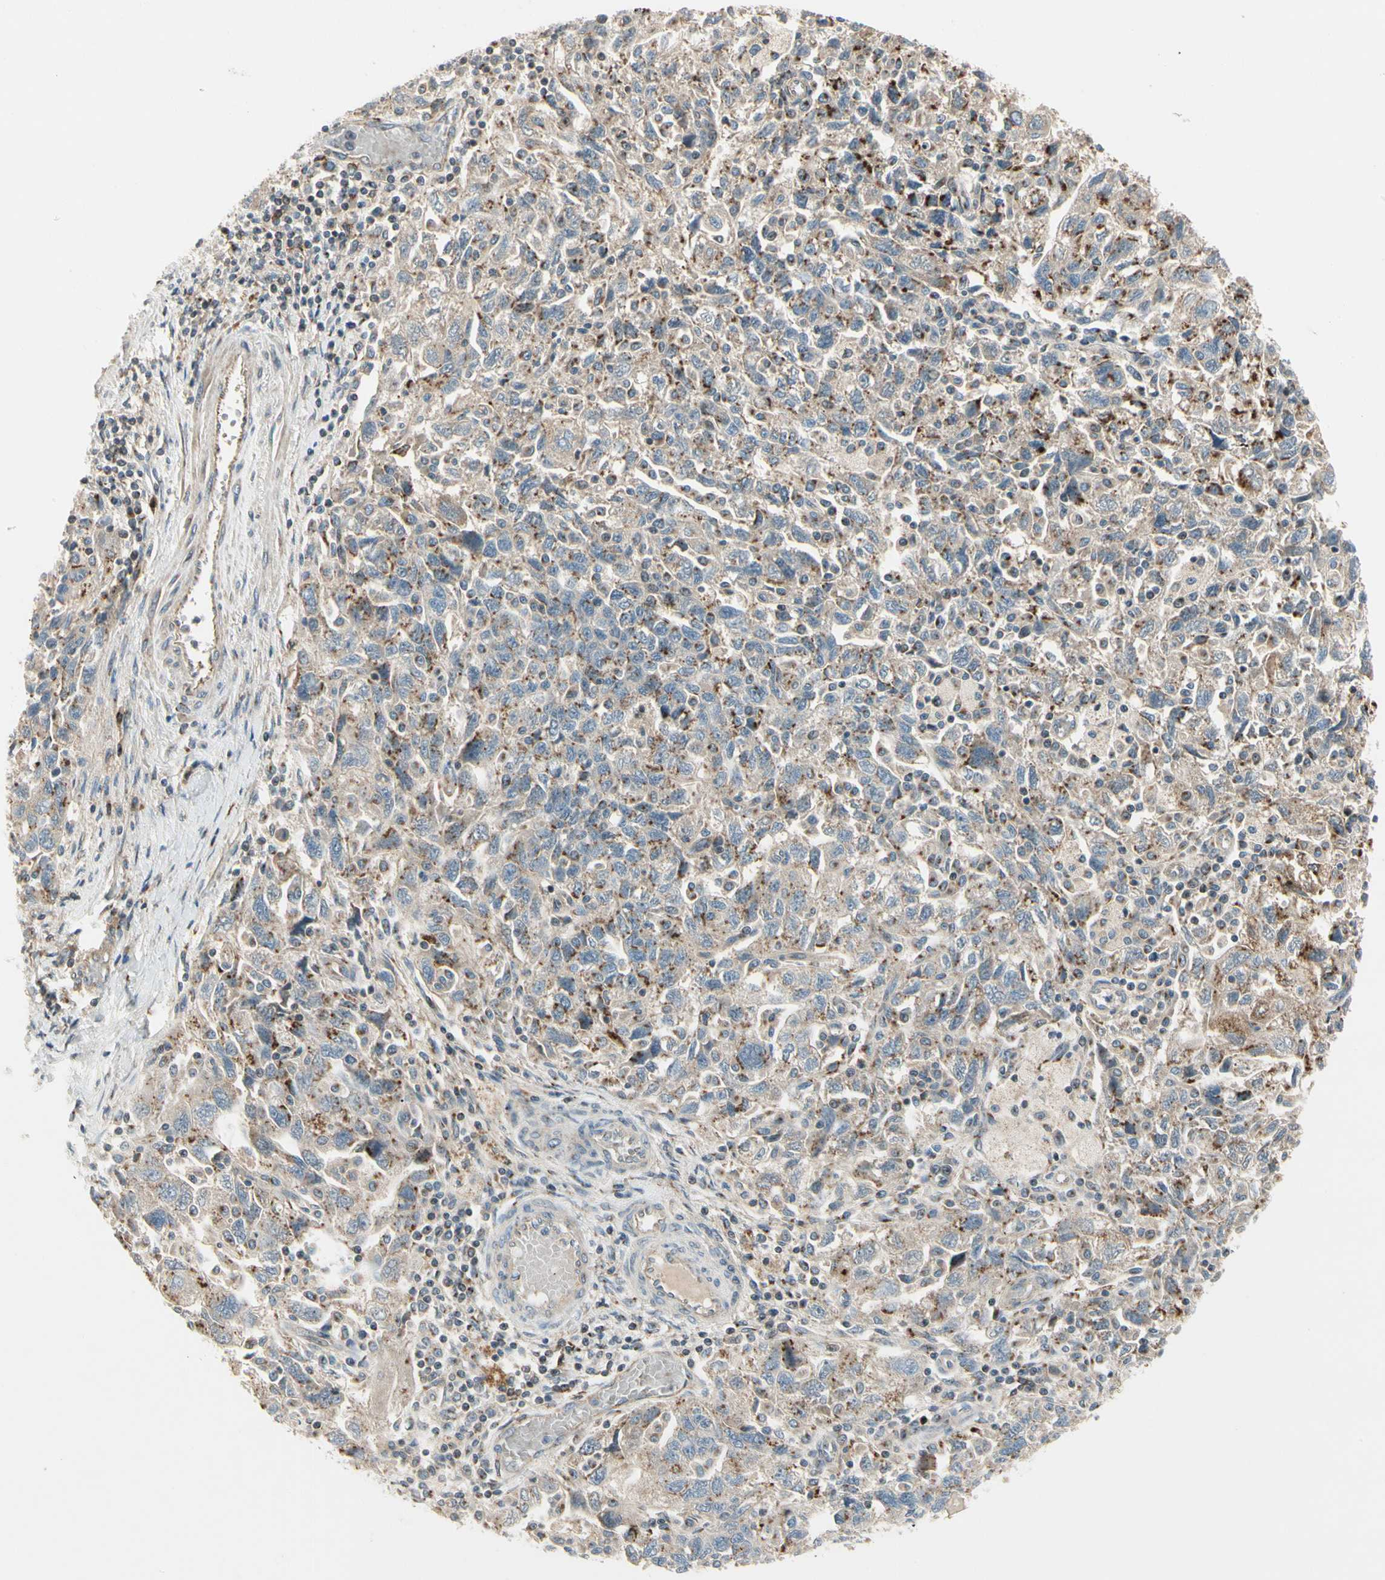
{"staining": {"intensity": "strong", "quantity": ">75%", "location": "cytoplasmic/membranous"}, "tissue": "ovarian cancer", "cell_type": "Tumor cells", "image_type": "cancer", "snomed": [{"axis": "morphology", "description": "Carcinoma, NOS"}, {"axis": "morphology", "description": "Cystadenocarcinoma, serous, NOS"}, {"axis": "topography", "description": "Ovary"}], "caption": "Immunohistochemistry (IHC) image of neoplastic tissue: human carcinoma (ovarian) stained using immunohistochemistry exhibits high levels of strong protein expression localized specifically in the cytoplasmic/membranous of tumor cells, appearing as a cytoplasmic/membranous brown color.", "gene": "ABCA3", "patient": {"sex": "female", "age": 69}}